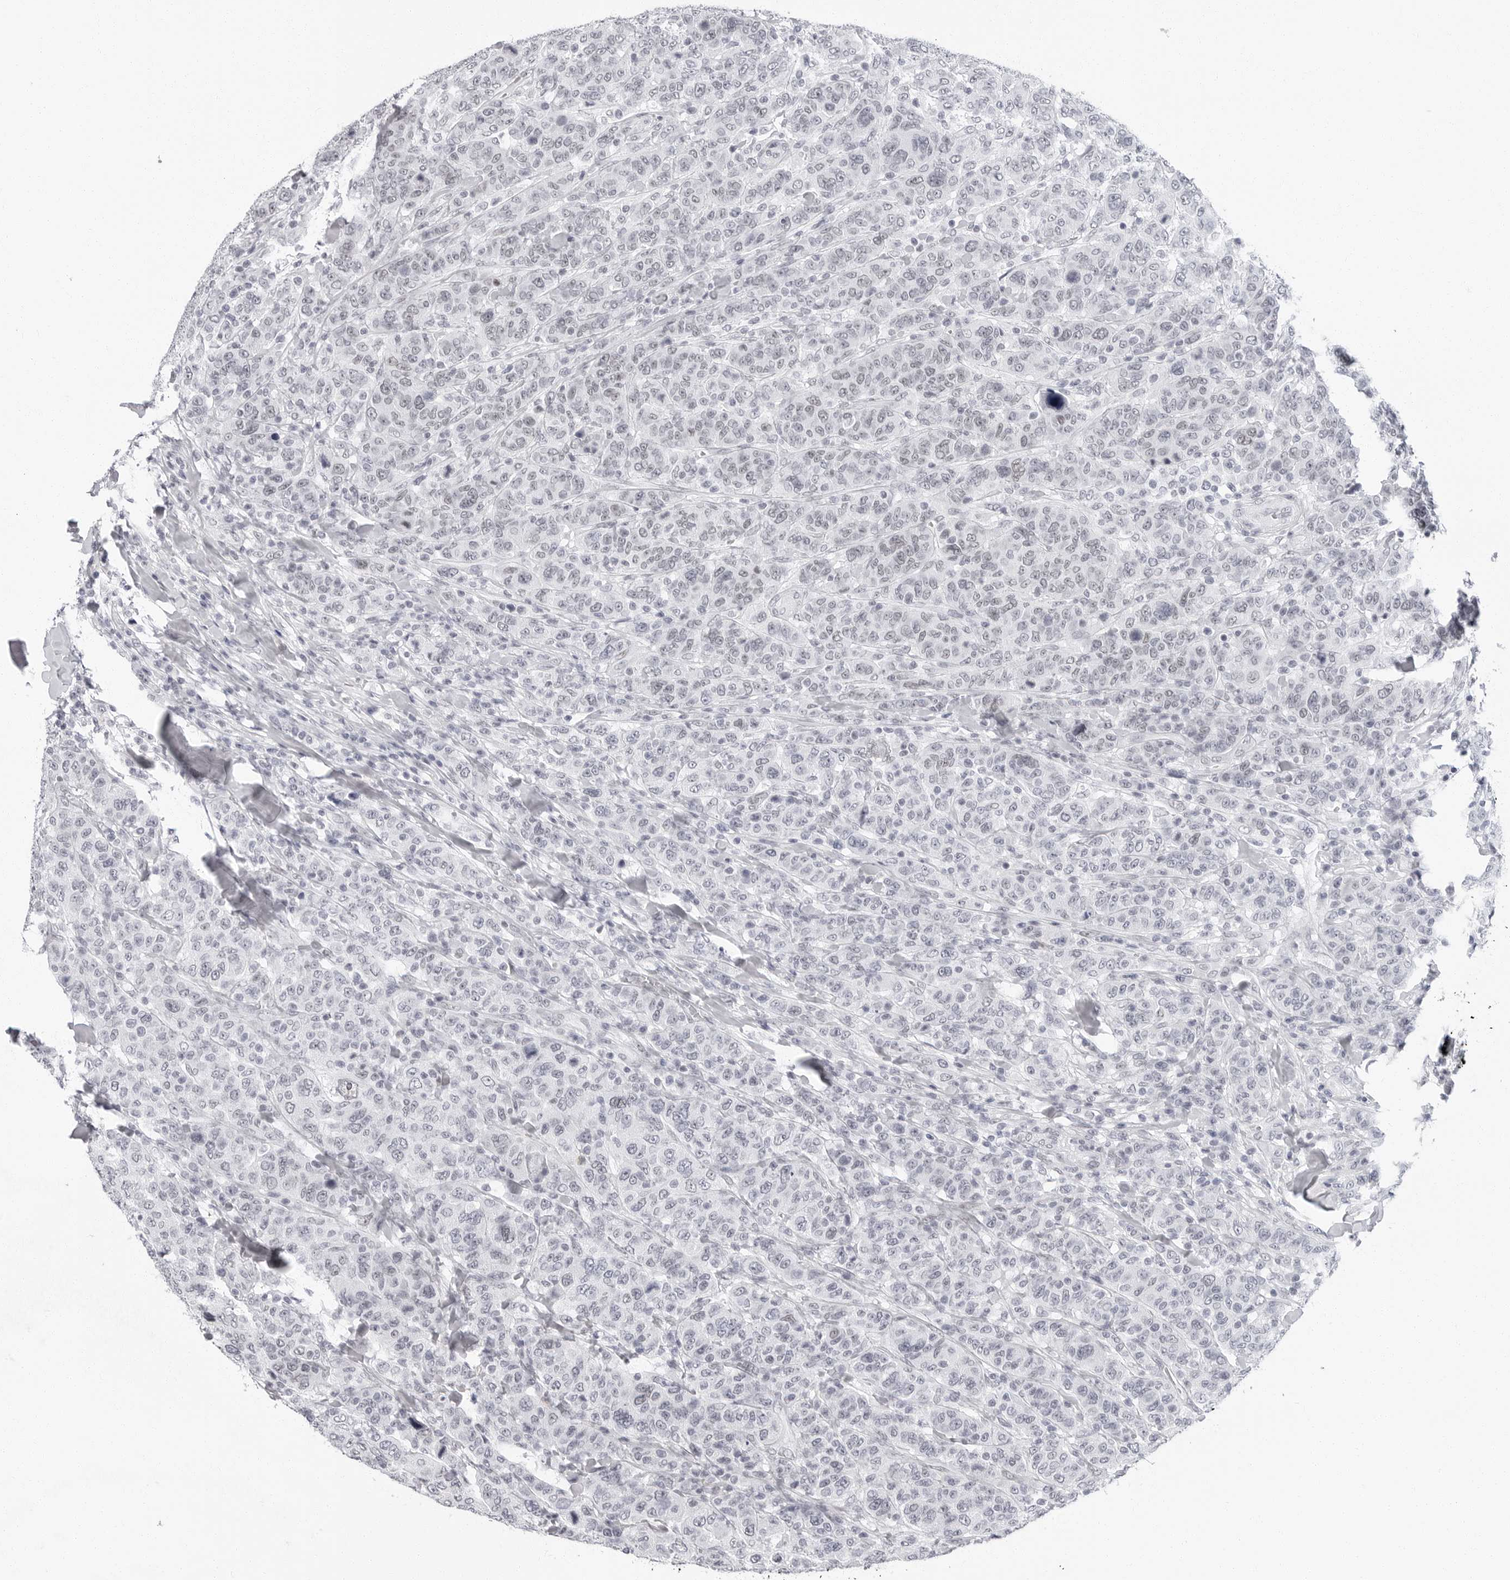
{"staining": {"intensity": "negative", "quantity": "none", "location": "none"}, "tissue": "breast cancer", "cell_type": "Tumor cells", "image_type": "cancer", "snomed": [{"axis": "morphology", "description": "Duct carcinoma"}, {"axis": "topography", "description": "Breast"}], "caption": "Protein analysis of breast invasive ductal carcinoma exhibits no significant positivity in tumor cells. The staining is performed using DAB brown chromogen with nuclei counter-stained in using hematoxylin.", "gene": "VEZF1", "patient": {"sex": "female", "age": 37}}